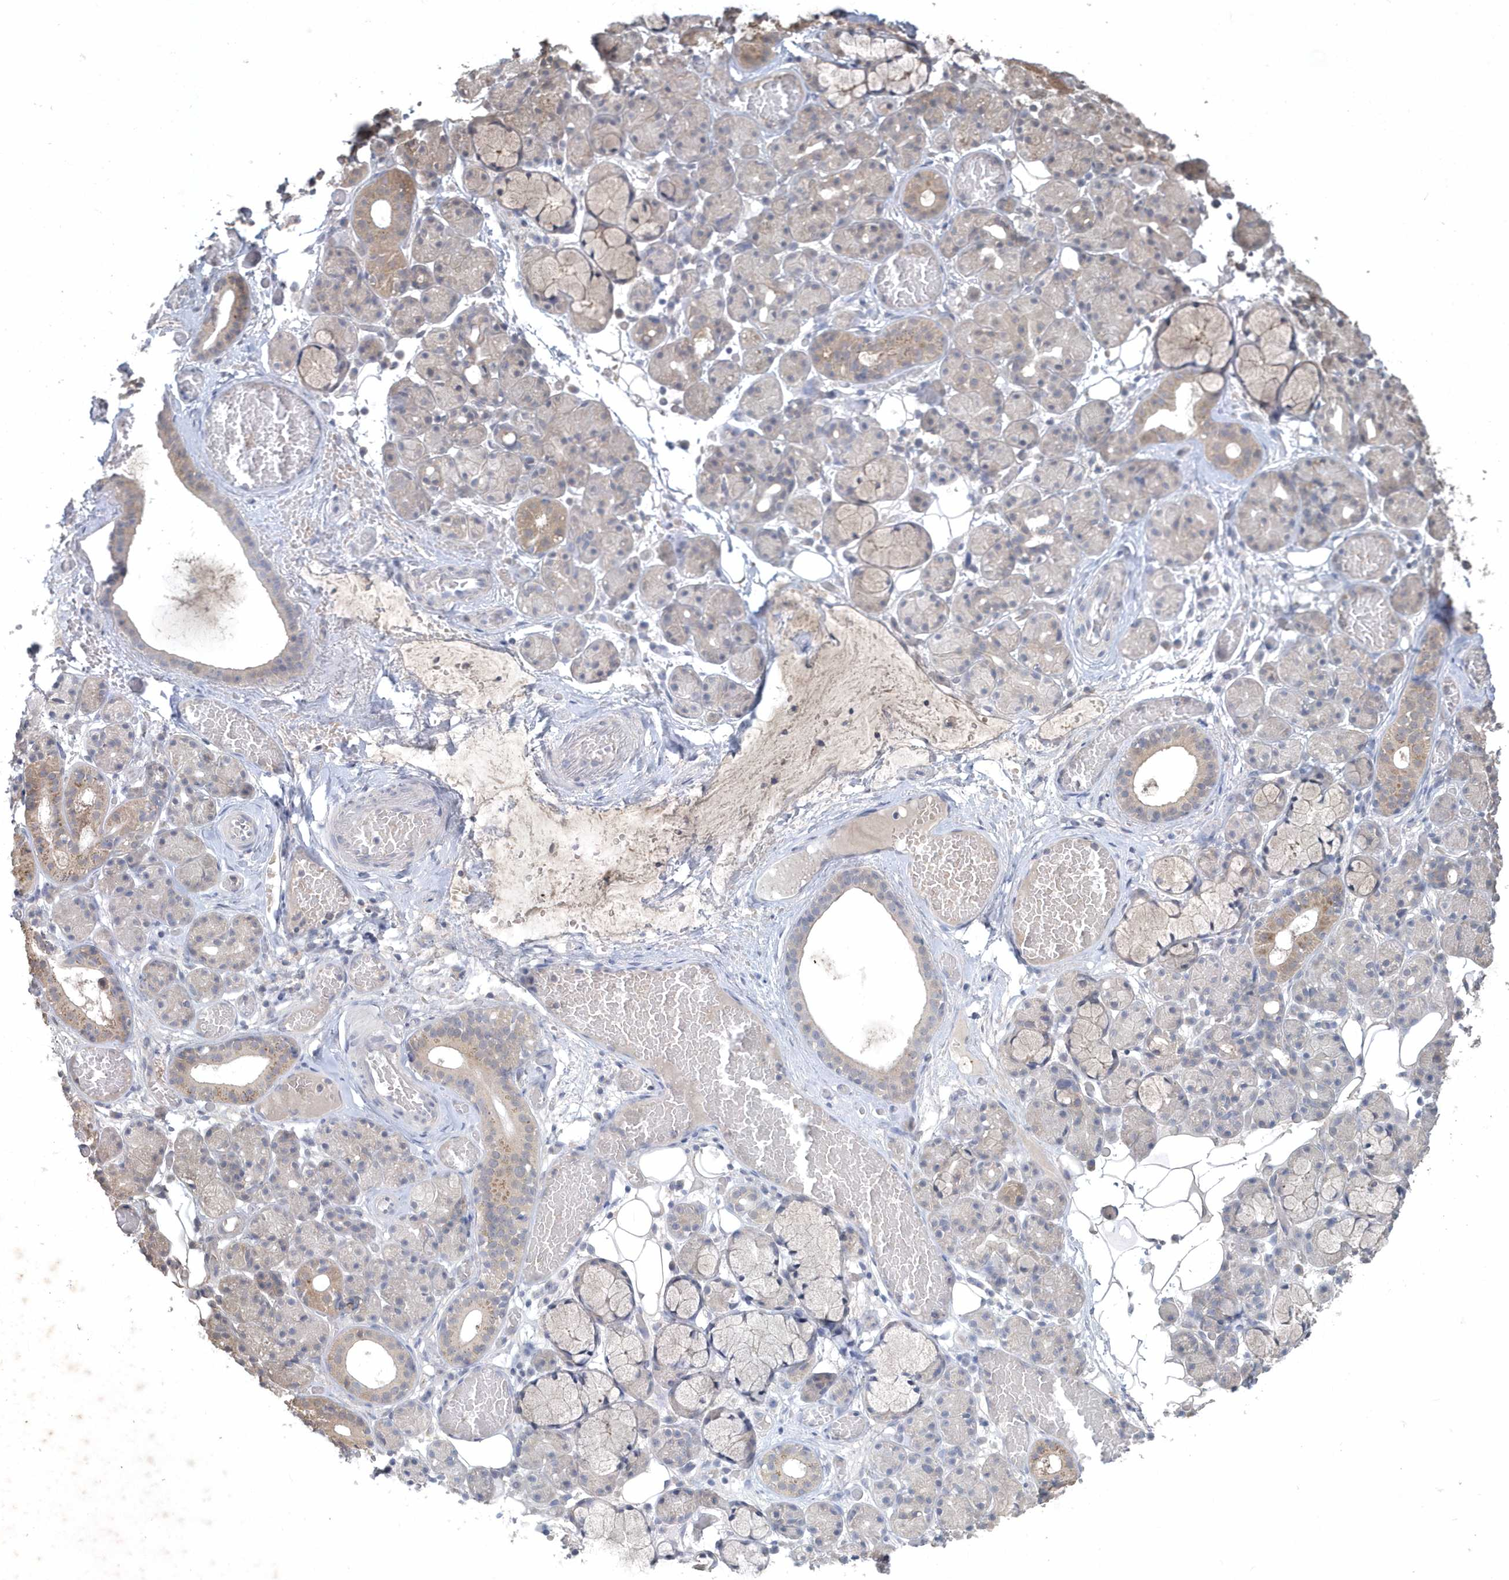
{"staining": {"intensity": "weak", "quantity": "25%-75%", "location": "cytoplasmic/membranous"}, "tissue": "salivary gland", "cell_type": "Glandular cells", "image_type": "normal", "snomed": [{"axis": "morphology", "description": "Normal tissue, NOS"}, {"axis": "topography", "description": "Salivary gland"}], "caption": "Weak cytoplasmic/membranous staining for a protein is present in about 25%-75% of glandular cells of unremarkable salivary gland using IHC.", "gene": "AKR7A2", "patient": {"sex": "male", "age": 63}}